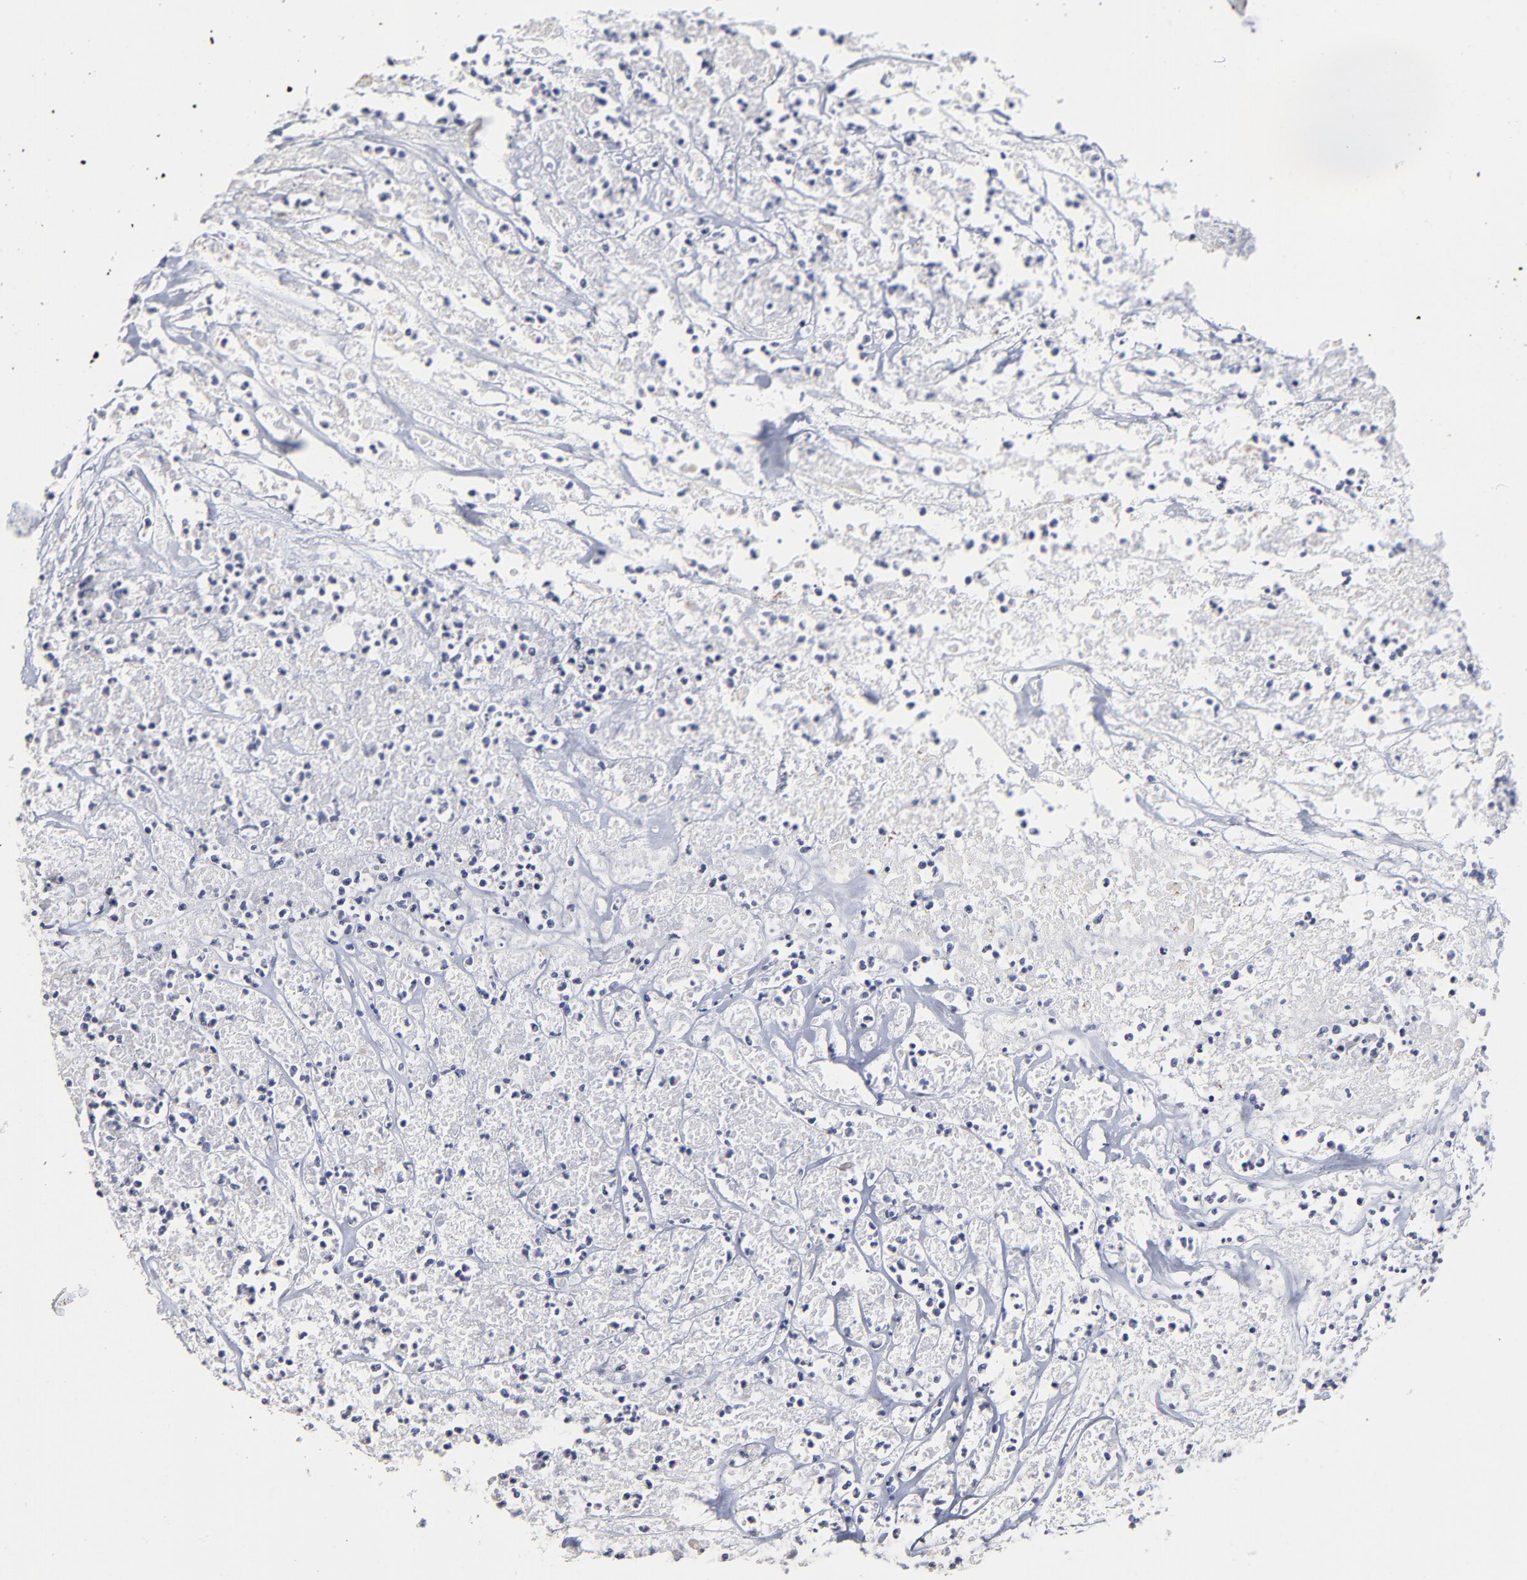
{"staining": {"intensity": "negative", "quantity": "none", "location": "none"}, "tissue": "colorectal cancer", "cell_type": "Tumor cells", "image_type": "cancer", "snomed": [{"axis": "morphology", "description": "Adenocarcinoma, NOS"}, {"axis": "topography", "description": "Colon"}], "caption": "Protein analysis of adenocarcinoma (colorectal) exhibits no significant positivity in tumor cells.", "gene": "CXADR", "patient": {"sex": "female", "age": 70}}